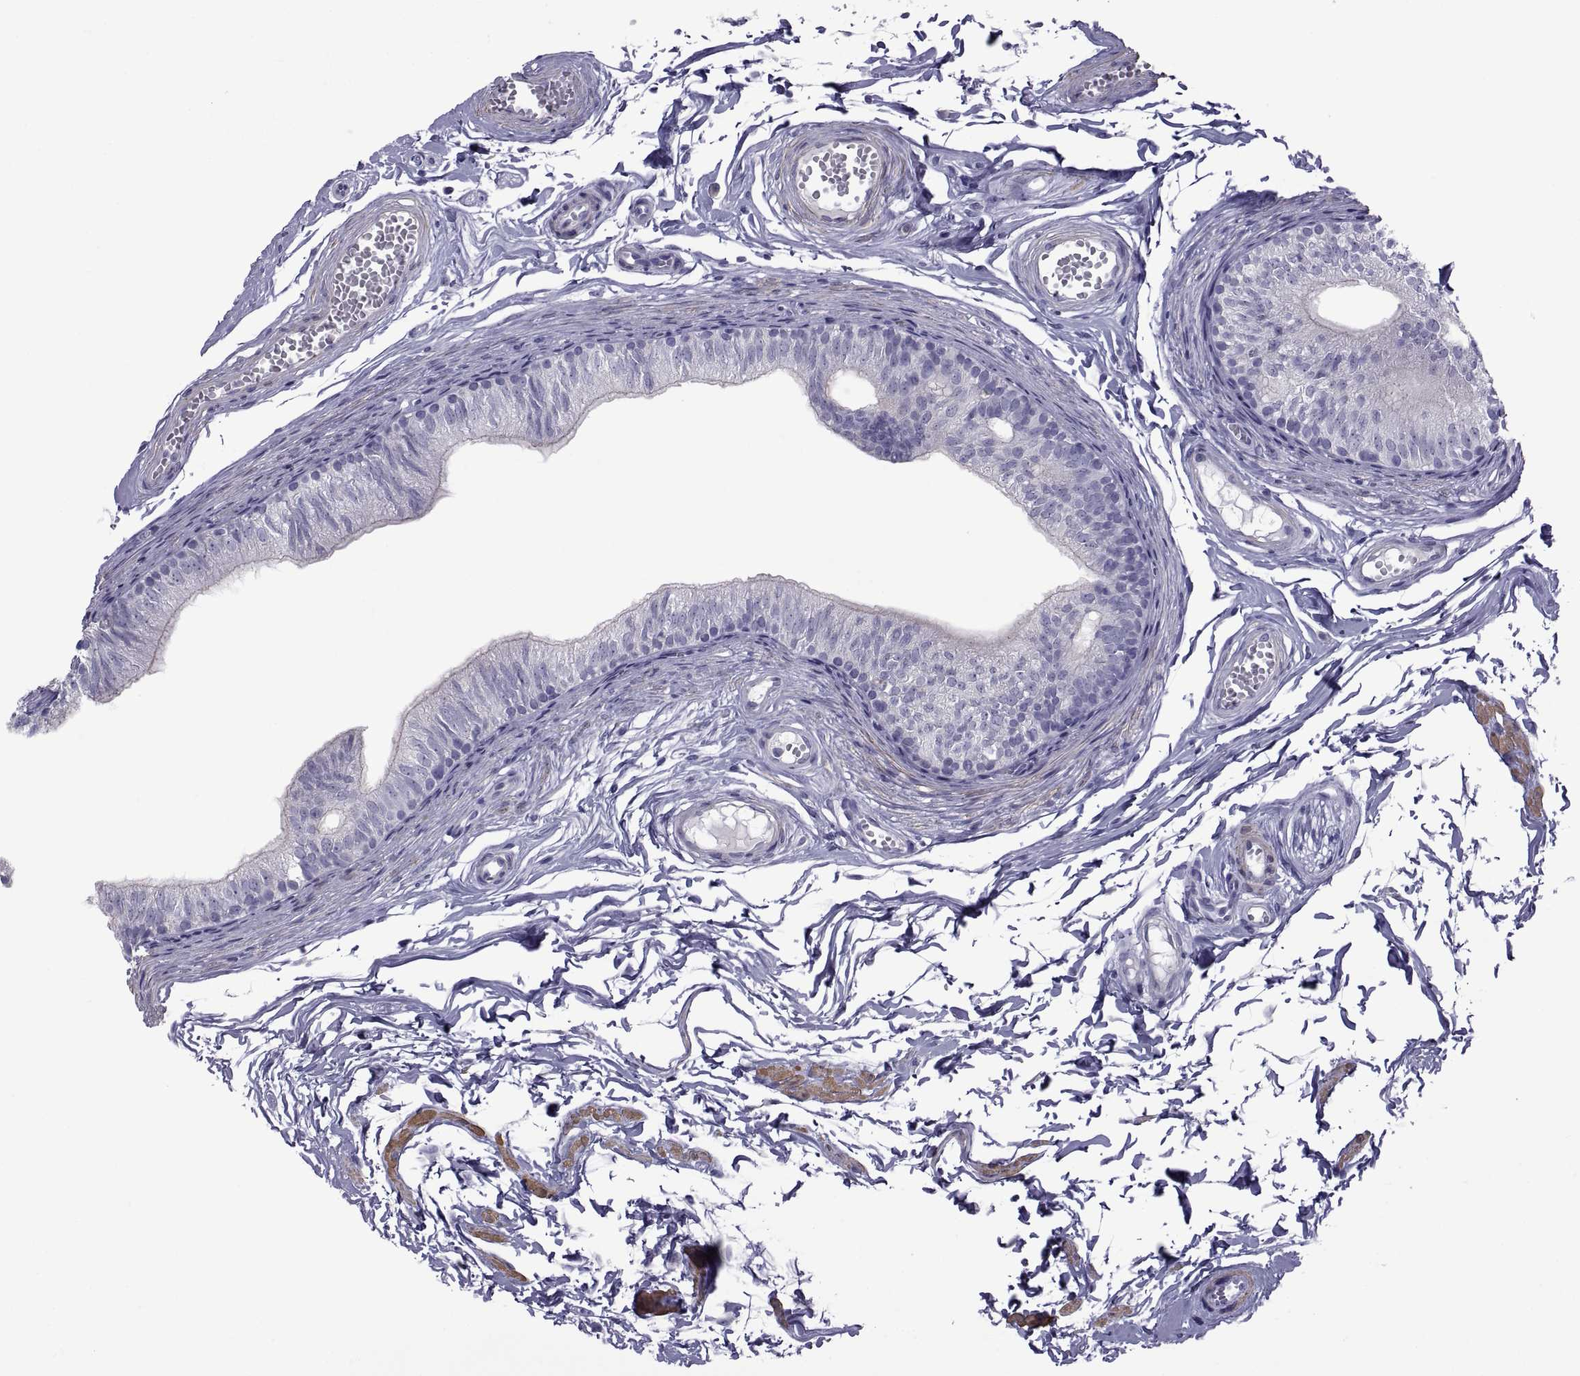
{"staining": {"intensity": "negative", "quantity": "none", "location": "none"}, "tissue": "epididymis", "cell_type": "Glandular cells", "image_type": "normal", "snomed": [{"axis": "morphology", "description": "Normal tissue, NOS"}, {"axis": "topography", "description": "Epididymis"}], "caption": "Human epididymis stained for a protein using immunohistochemistry (IHC) demonstrates no positivity in glandular cells.", "gene": "MAGEB1", "patient": {"sex": "male", "age": 22}}